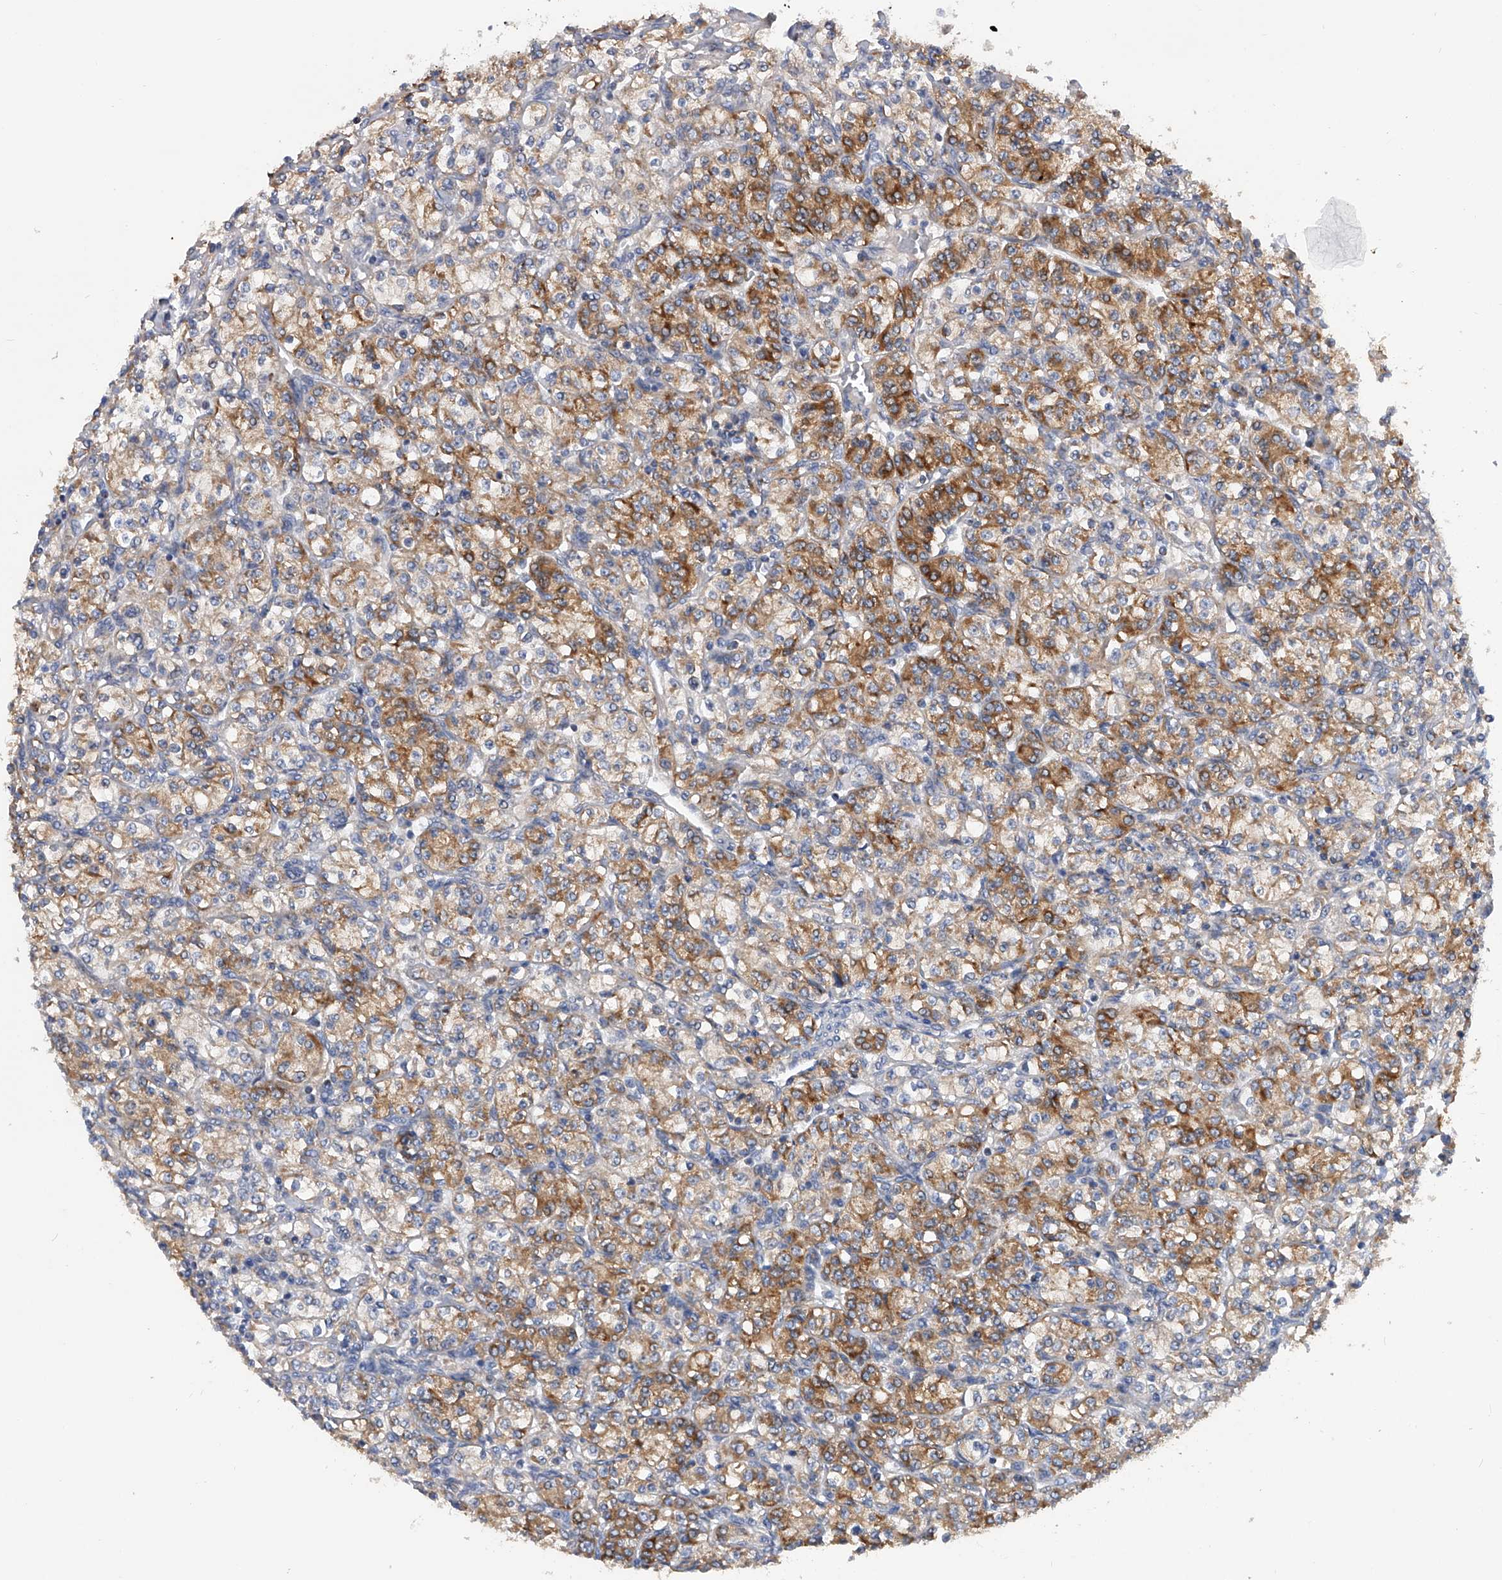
{"staining": {"intensity": "moderate", "quantity": ">75%", "location": "cytoplasmic/membranous"}, "tissue": "renal cancer", "cell_type": "Tumor cells", "image_type": "cancer", "snomed": [{"axis": "morphology", "description": "Adenocarcinoma, NOS"}, {"axis": "topography", "description": "Kidney"}], "caption": "IHC histopathology image of neoplastic tissue: renal cancer stained using immunohistochemistry (IHC) shows medium levels of moderate protein expression localized specifically in the cytoplasmic/membranous of tumor cells, appearing as a cytoplasmic/membranous brown color.", "gene": "PDSS2", "patient": {"sex": "male", "age": 77}}